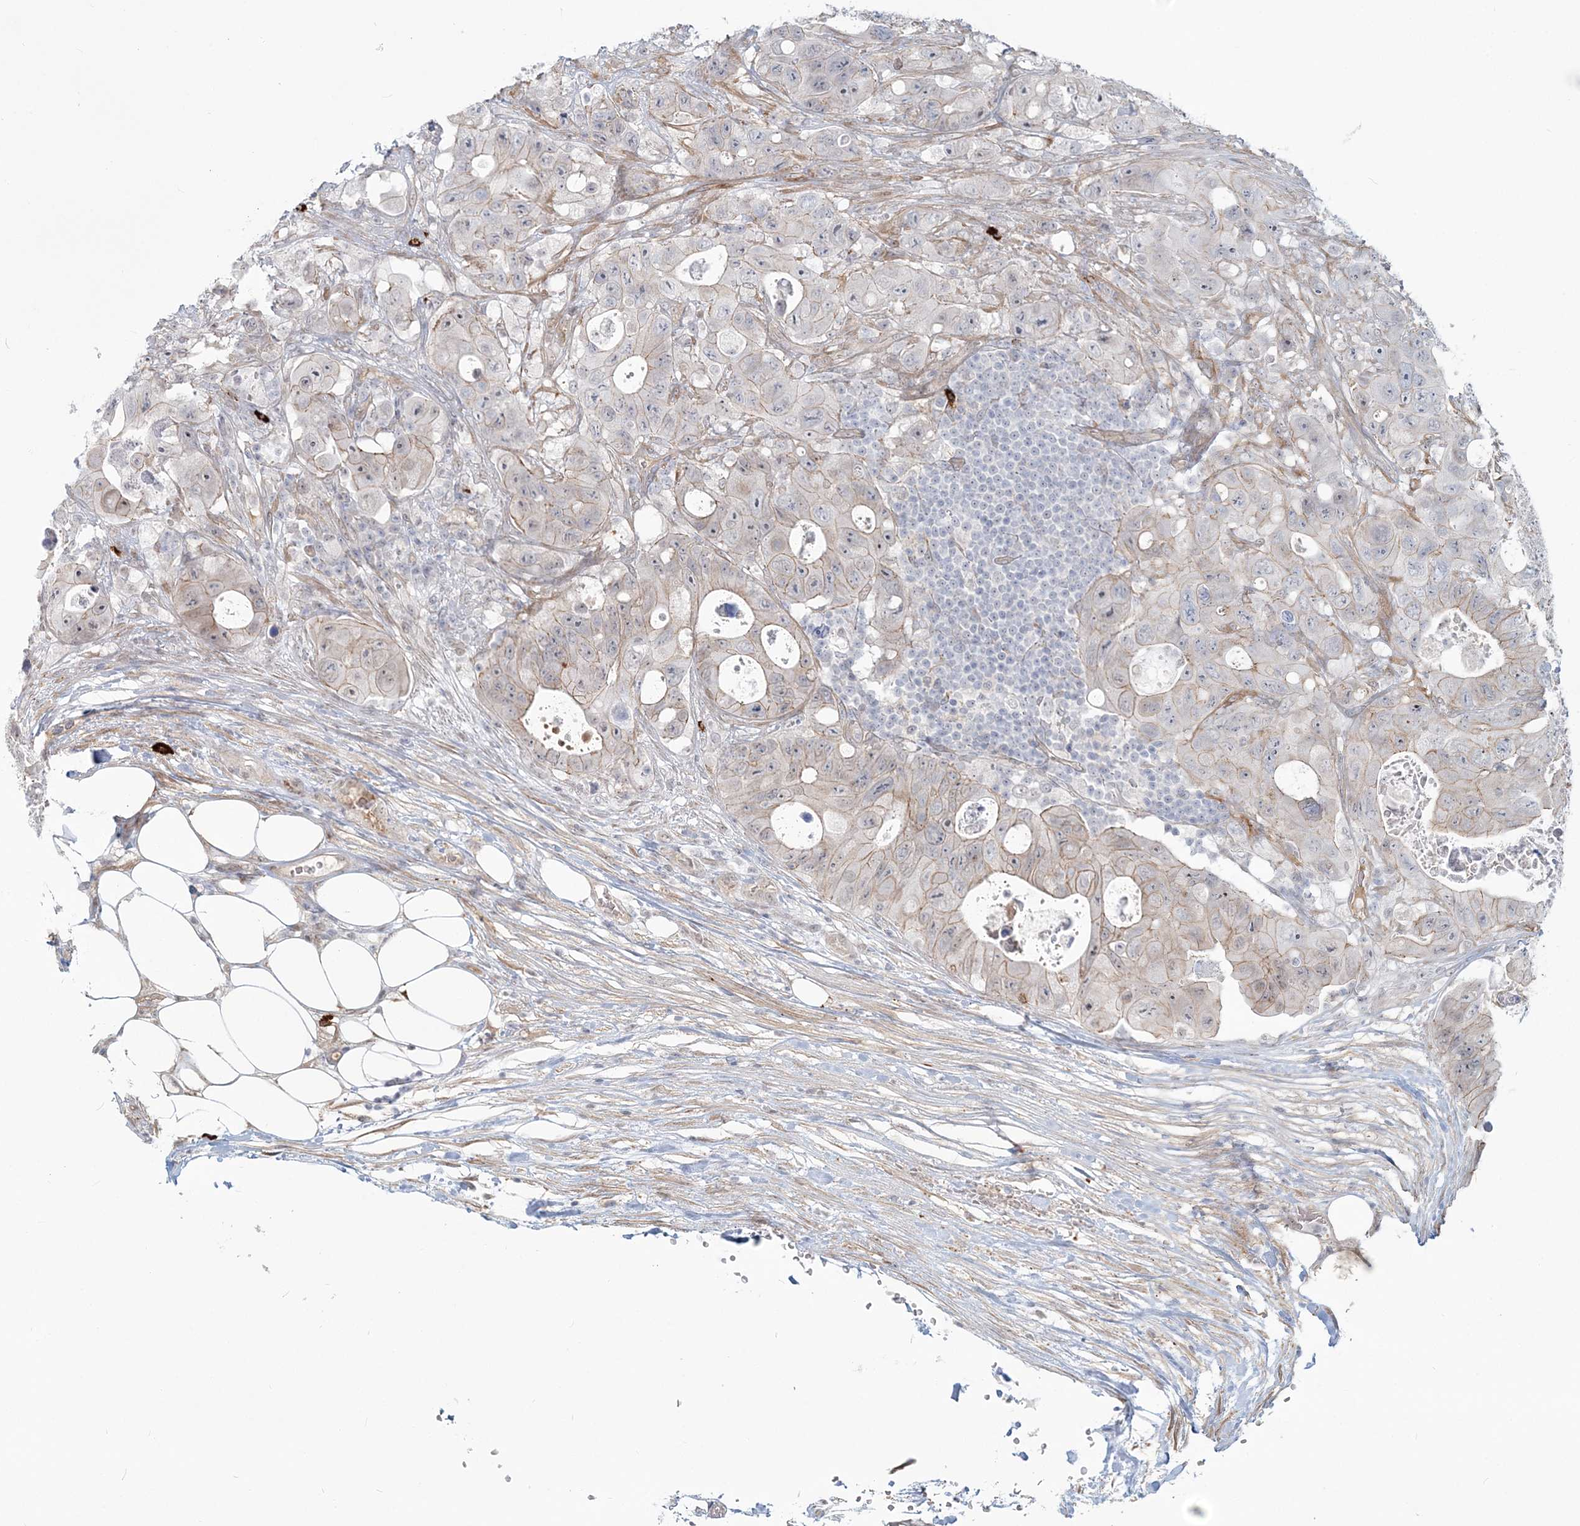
{"staining": {"intensity": "moderate", "quantity": "25%-75%", "location": "cytoplasmic/membranous"}, "tissue": "colorectal cancer", "cell_type": "Tumor cells", "image_type": "cancer", "snomed": [{"axis": "morphology", "description": "Adenocarcinoma, NOS"}, {"axis": "topography", "description": "Colon"}], "caption": "Immunohistochemical staining of human adenocarcinoma (colorectal) displays medium levels of moderate cytoplasmic/membranous positivity in about 25%-75% of tumor cells. (DAB (3,3'-diaminobenzidine) IHC, brown staining for protein, blue staining for nuclei).", "gene": "SH3PXD2A", "patient": {"sex": "female", "age": 46}}